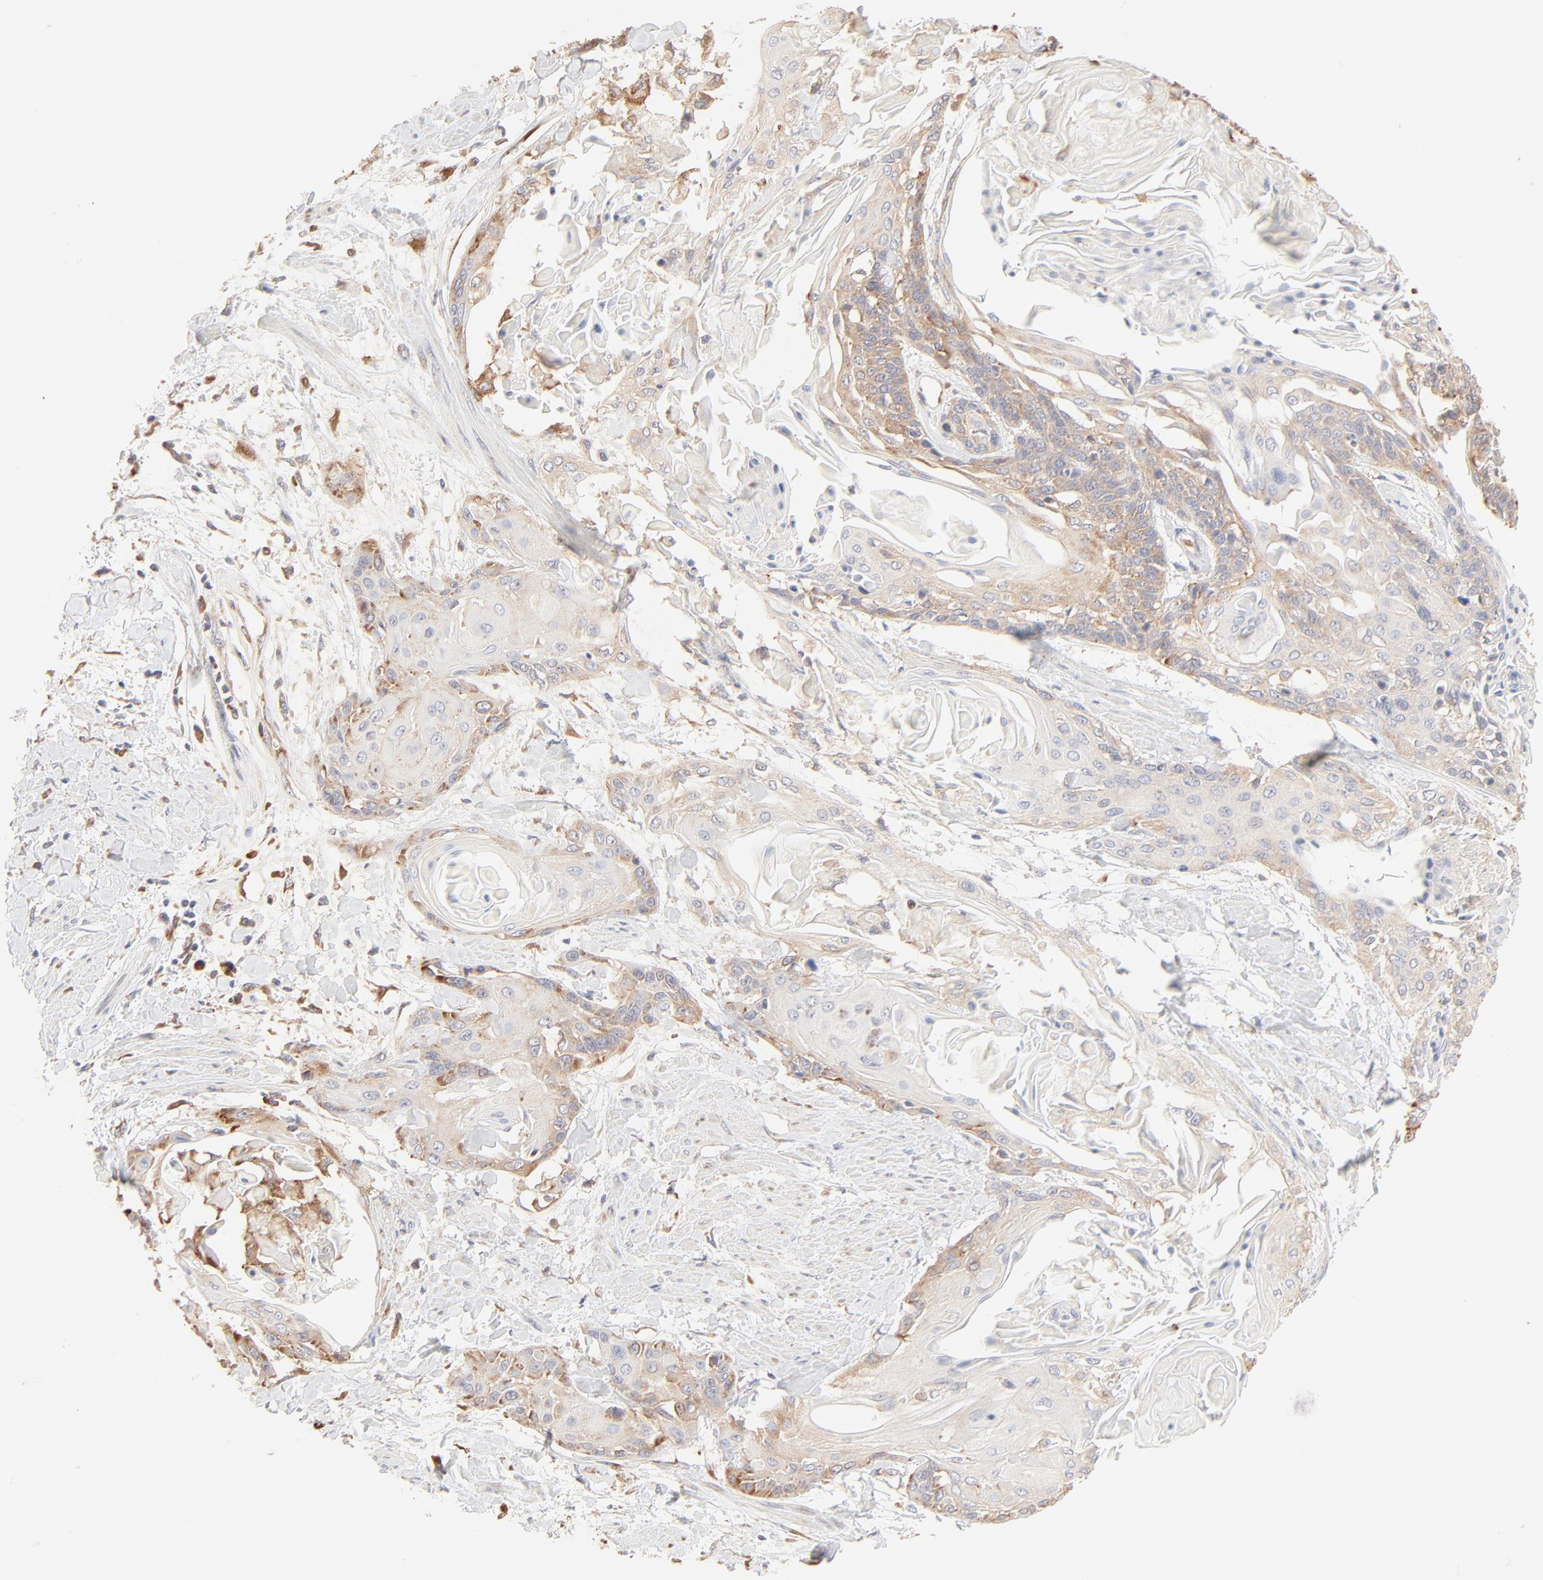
{"staining": {"intensity": "weak", "quantity": ">75%", "location": "cytoplasmic/membranous"}, "tissue": "cervical cancer", "cell_type": "Tumor cells", "image_type": "cancer", "snomed": [{"axis": "morphology", "description": "Squamous cell carcinoma, NOS"}, {"axis": "topography", "description": "Cervix"}], "caption": "Protein staining reveals weak cytoplasmic/membranous expression in approximately >75% of tumor cells in cervical cancer (squamous cell carcinoma).", "gene": "RPS20", "patient": {"sex": "female", "age": 57}}